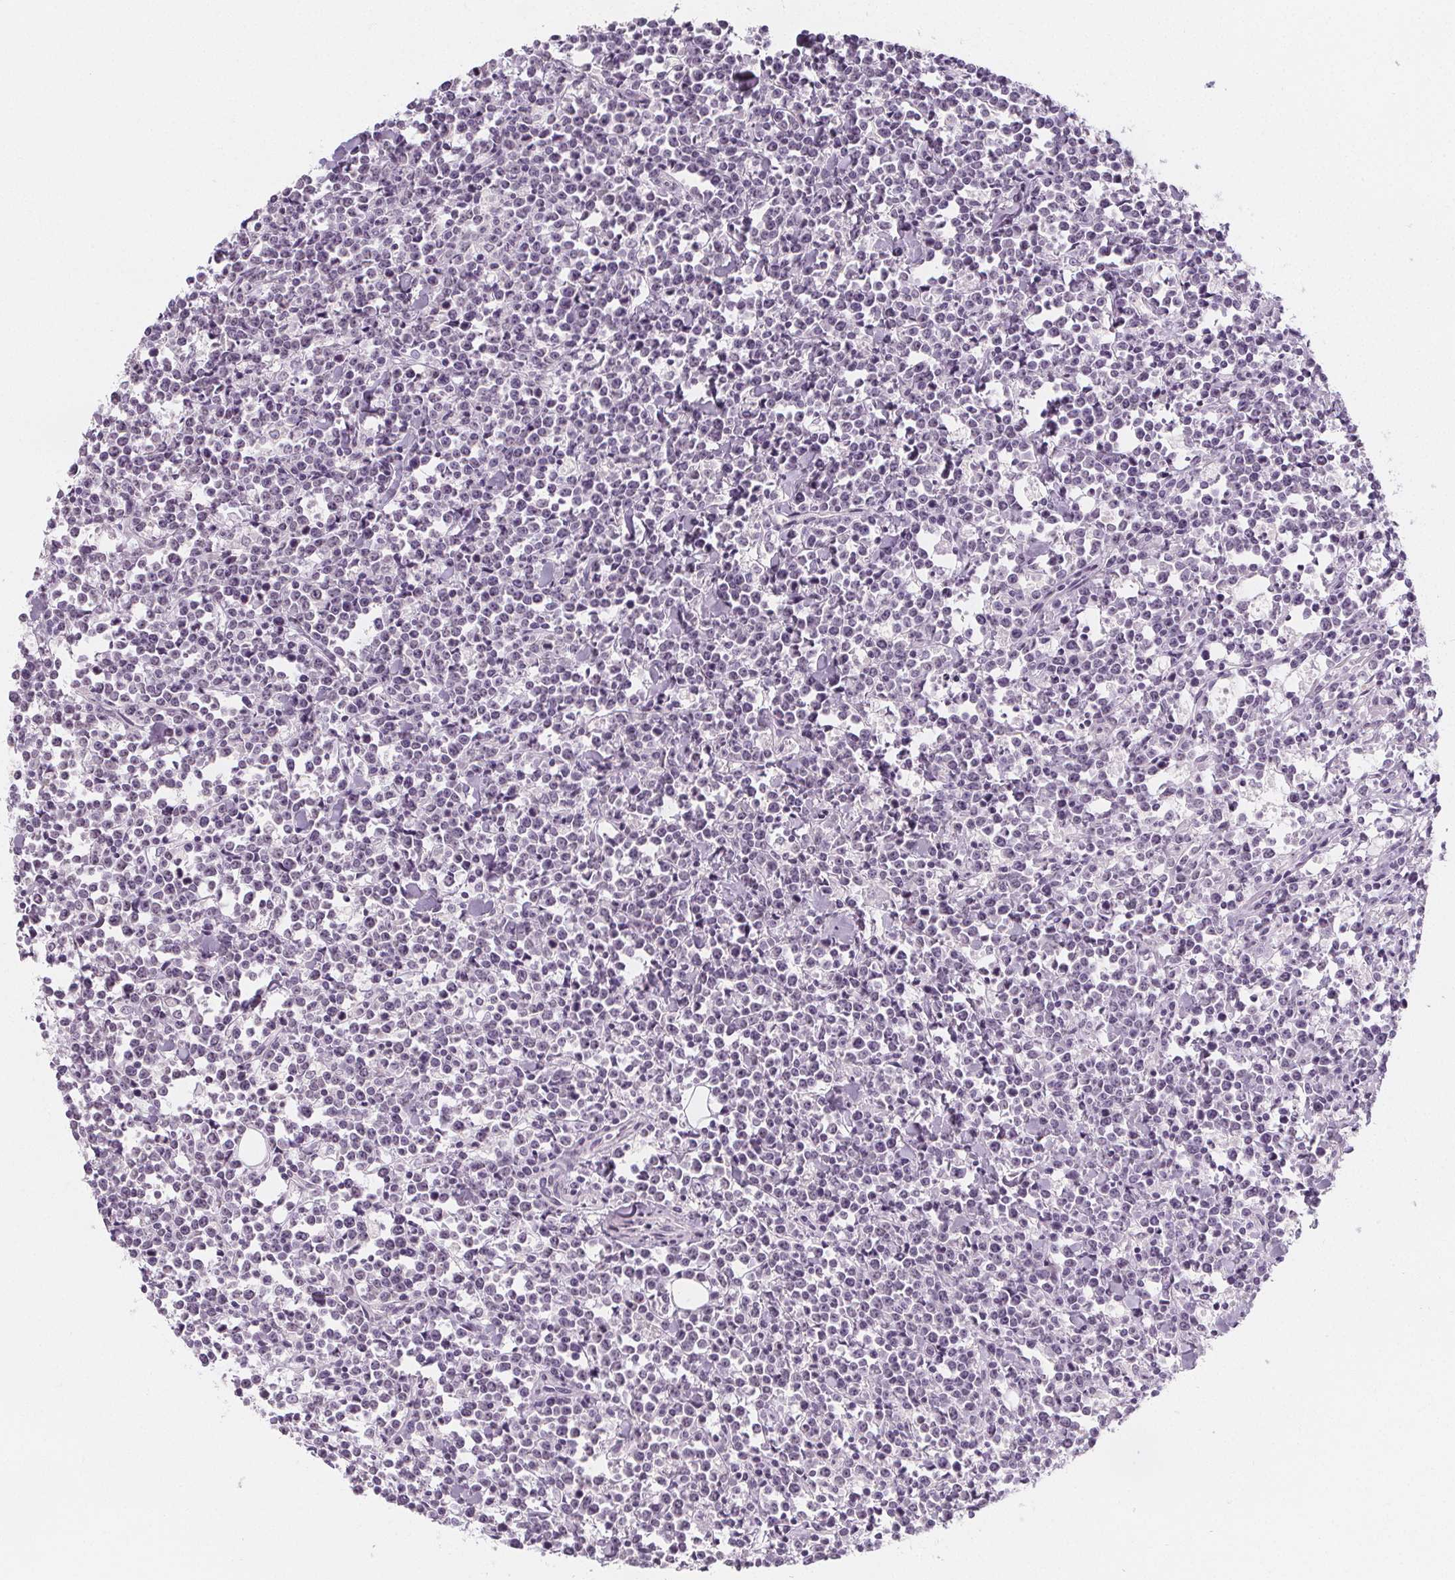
{"staining": {"intensity": "negative", "quantity": "none", "location": "none"}, "tissue": "lymphoma", "cell_type": "Tumor cells", "image_type": "cancer", "snomed": [{"axis": "morphology", "description": "Malignant lymphoma, non-Hodgkin's type, High grade"}, {"axis": "topography", "description": "Small intestine"}], "caption": "Lymphoma stained for a protein using immunohistochemistry (IHC) exhibits no expression tumor cells.", "gene": "DBX2", "patient": {"sex": "female", "age": 56}}